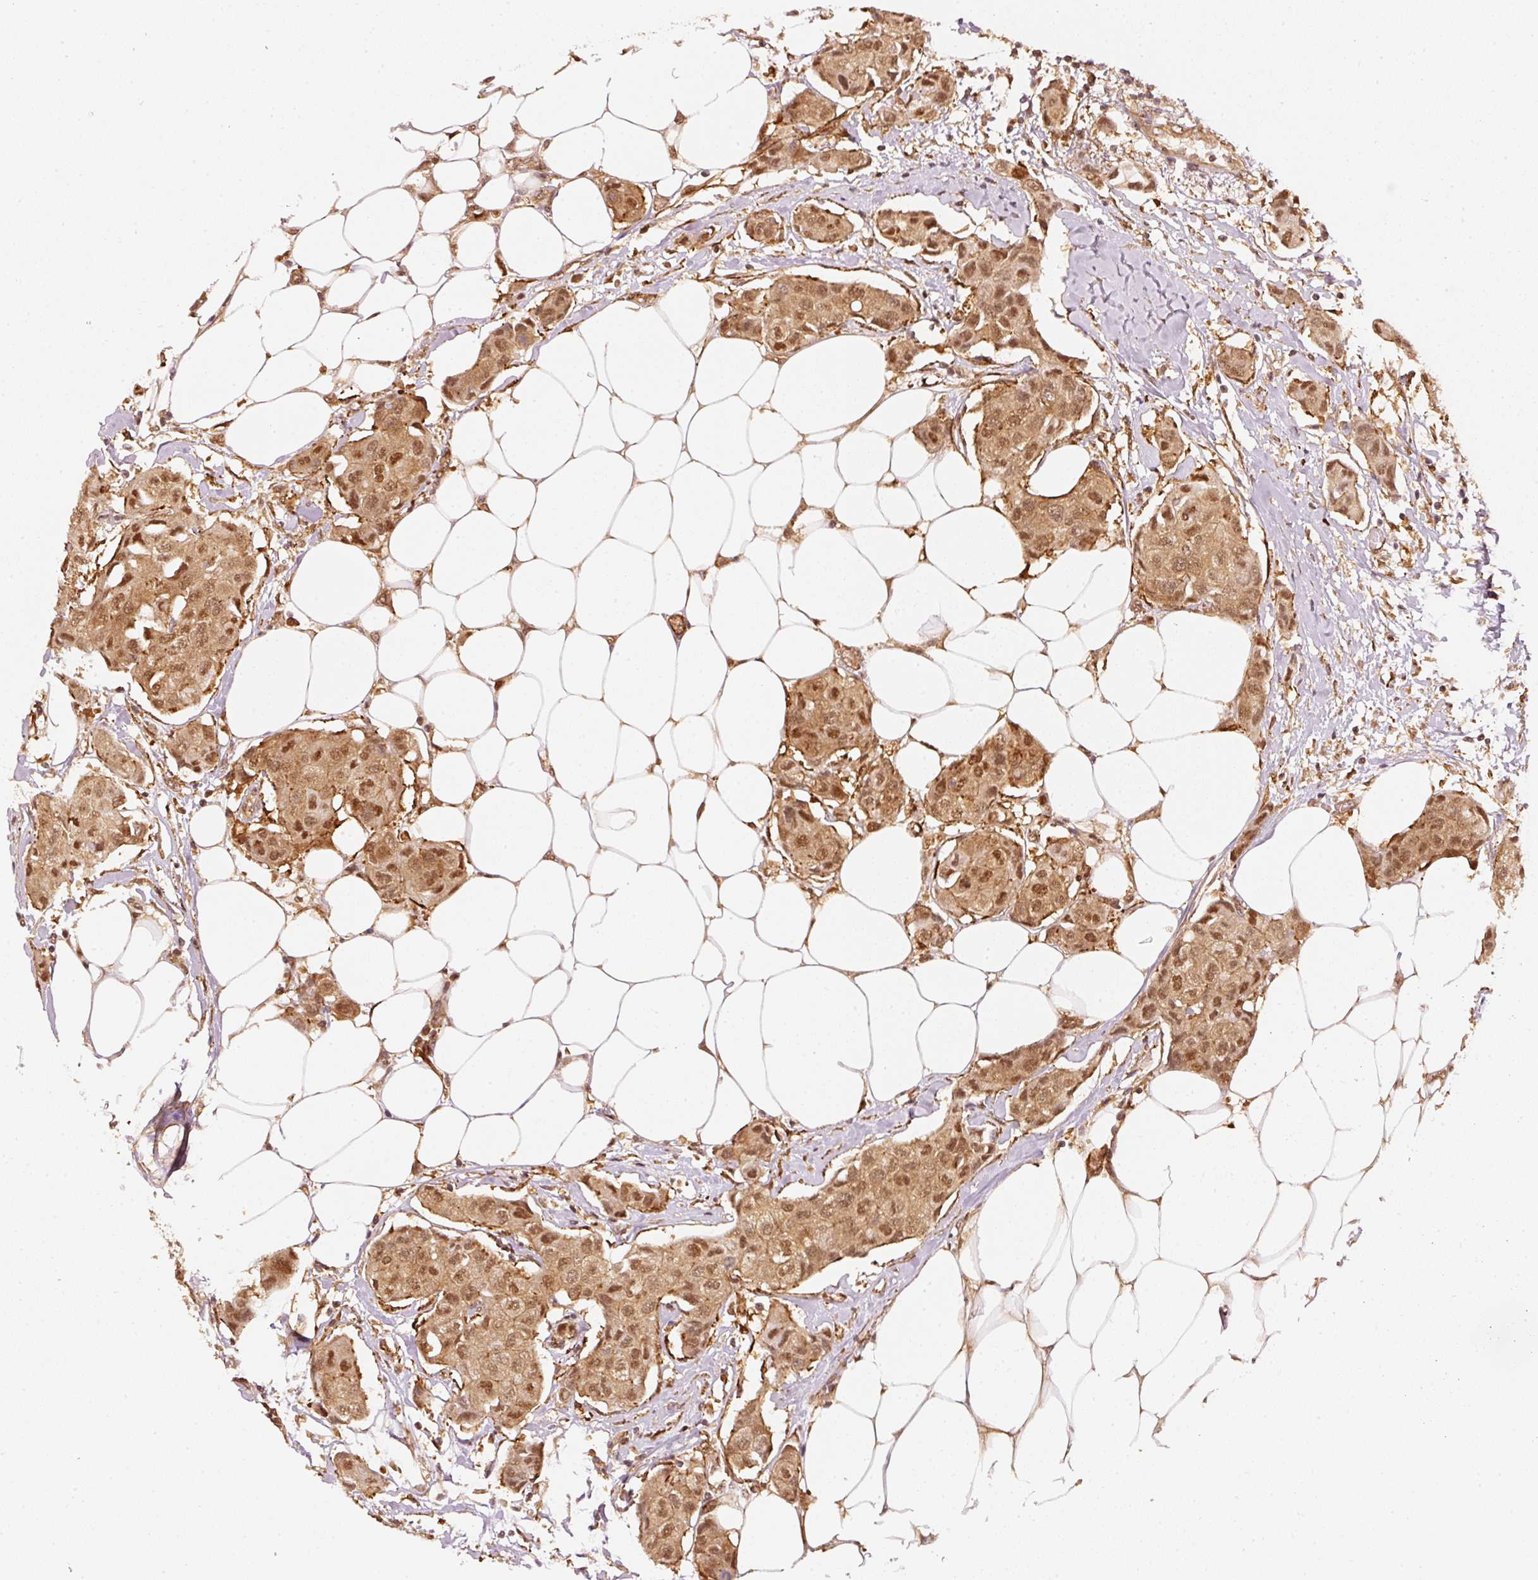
{"staining": {"intensity": "moderate", "quantity": ">75%", "location": "cytoplasmic/membranous,nuclear"}, "tissue": "breast cancer", "cell_type": "Tumor cells", "image_type": "cancer", "snomed": [{"axis": "morphology", "description": "Duct carcinoma"}, {"axis": "topography", "description": "Breast"}, {"axis": "topography", "description": "Lymph node"}], "caption": "Protein staining of breast cancer tissue displays moderate cytoplasmic/membranous and nuclear staining in about >75% of tumor cells. (IHC, brightfield microscopy, high magnification).", "gene": "PSMD1", "patient": {"sex": "female", "age": 80}}